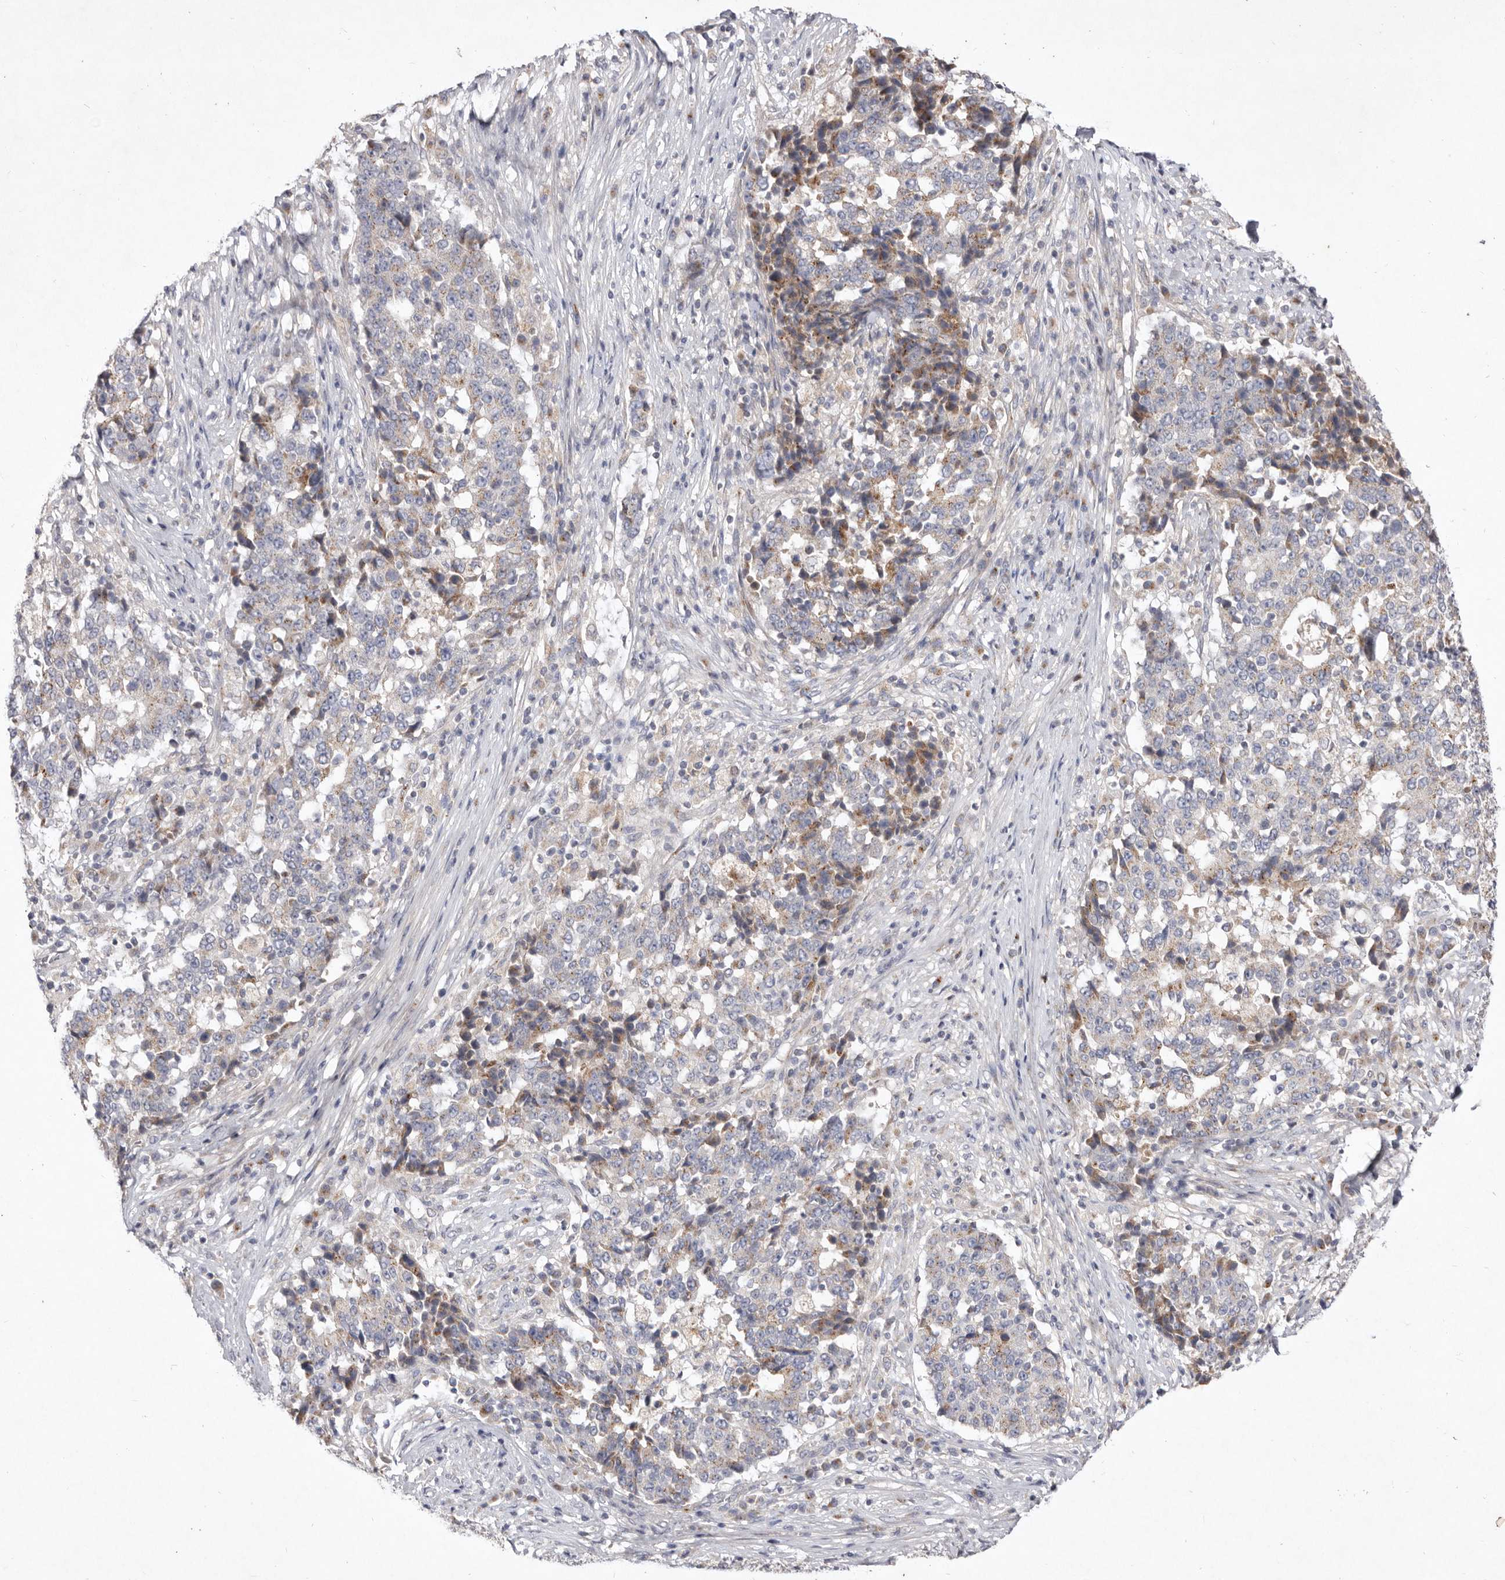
{"staining": {"intensity": "moderate", "quantity": "<25%", "location": "cytoplasmic/membranous"}, "tissue": "stomach cancer", "cell_type": "Tumor cells", "image_type": "cancer", "snomed": [{"axis": "morphology", "description": "Adenocarcinoma, NOS"}, {"axis": "topography", "description": "Stomach"}], "caption": "Stomach cancer (adenocarcinoma) was stained to show a protein in brown. There is low levels of moderate cytoplasmic/membranous positivity in approximately <25% of tumor cells. (DAB IHC, brown staining for protein, blue staining for nuclei).", "gene": "USP24", "patient": {"sex": "male", "age": 59}}